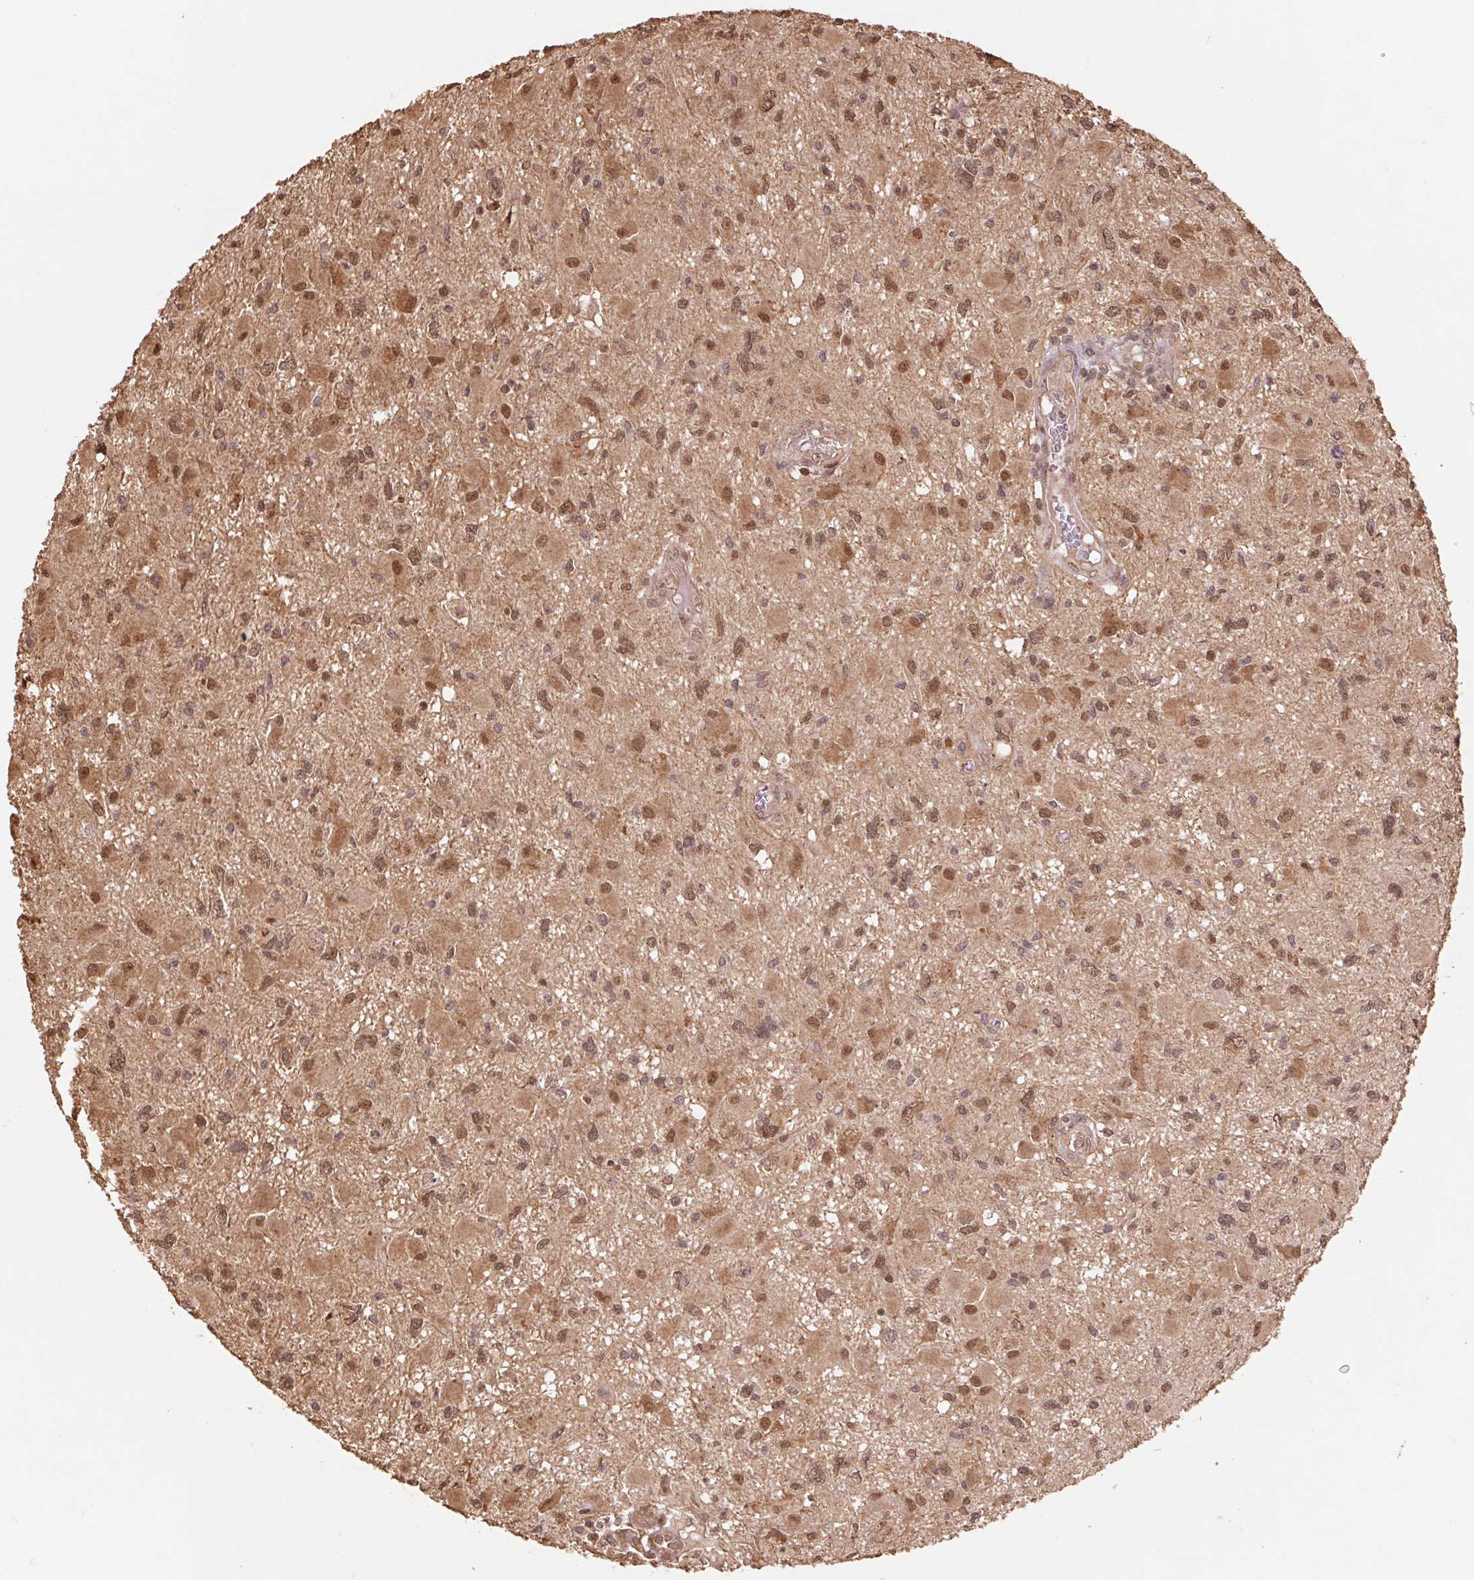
{"staining": {"intensity": "moderate", "quantity": ">75%", "location": "cytoplasmic/membranous,nuclear"}, "tissue": "glioma", "cell_type": "Tumor cells", "image_type": "cancer", "snomed": [{"axis": "morphology", "description": "Glioma, malignant, High grade"}, {"axis": "topography", "description": "Brain"}], "caption": "Glioma was stained to show a protein in brown. There is medium levels of moderate cytoplasmic/membranous and nuclear staining in approximately >75% of tumor cells. The staining was performed using DAB (3,3'-diaminobenzidine), with brown indicating positive protein expression. Nuclei are stained blue with hematoxylin.", "gene": "CUTA", "patient": {"sex": "male", "age": 54}}